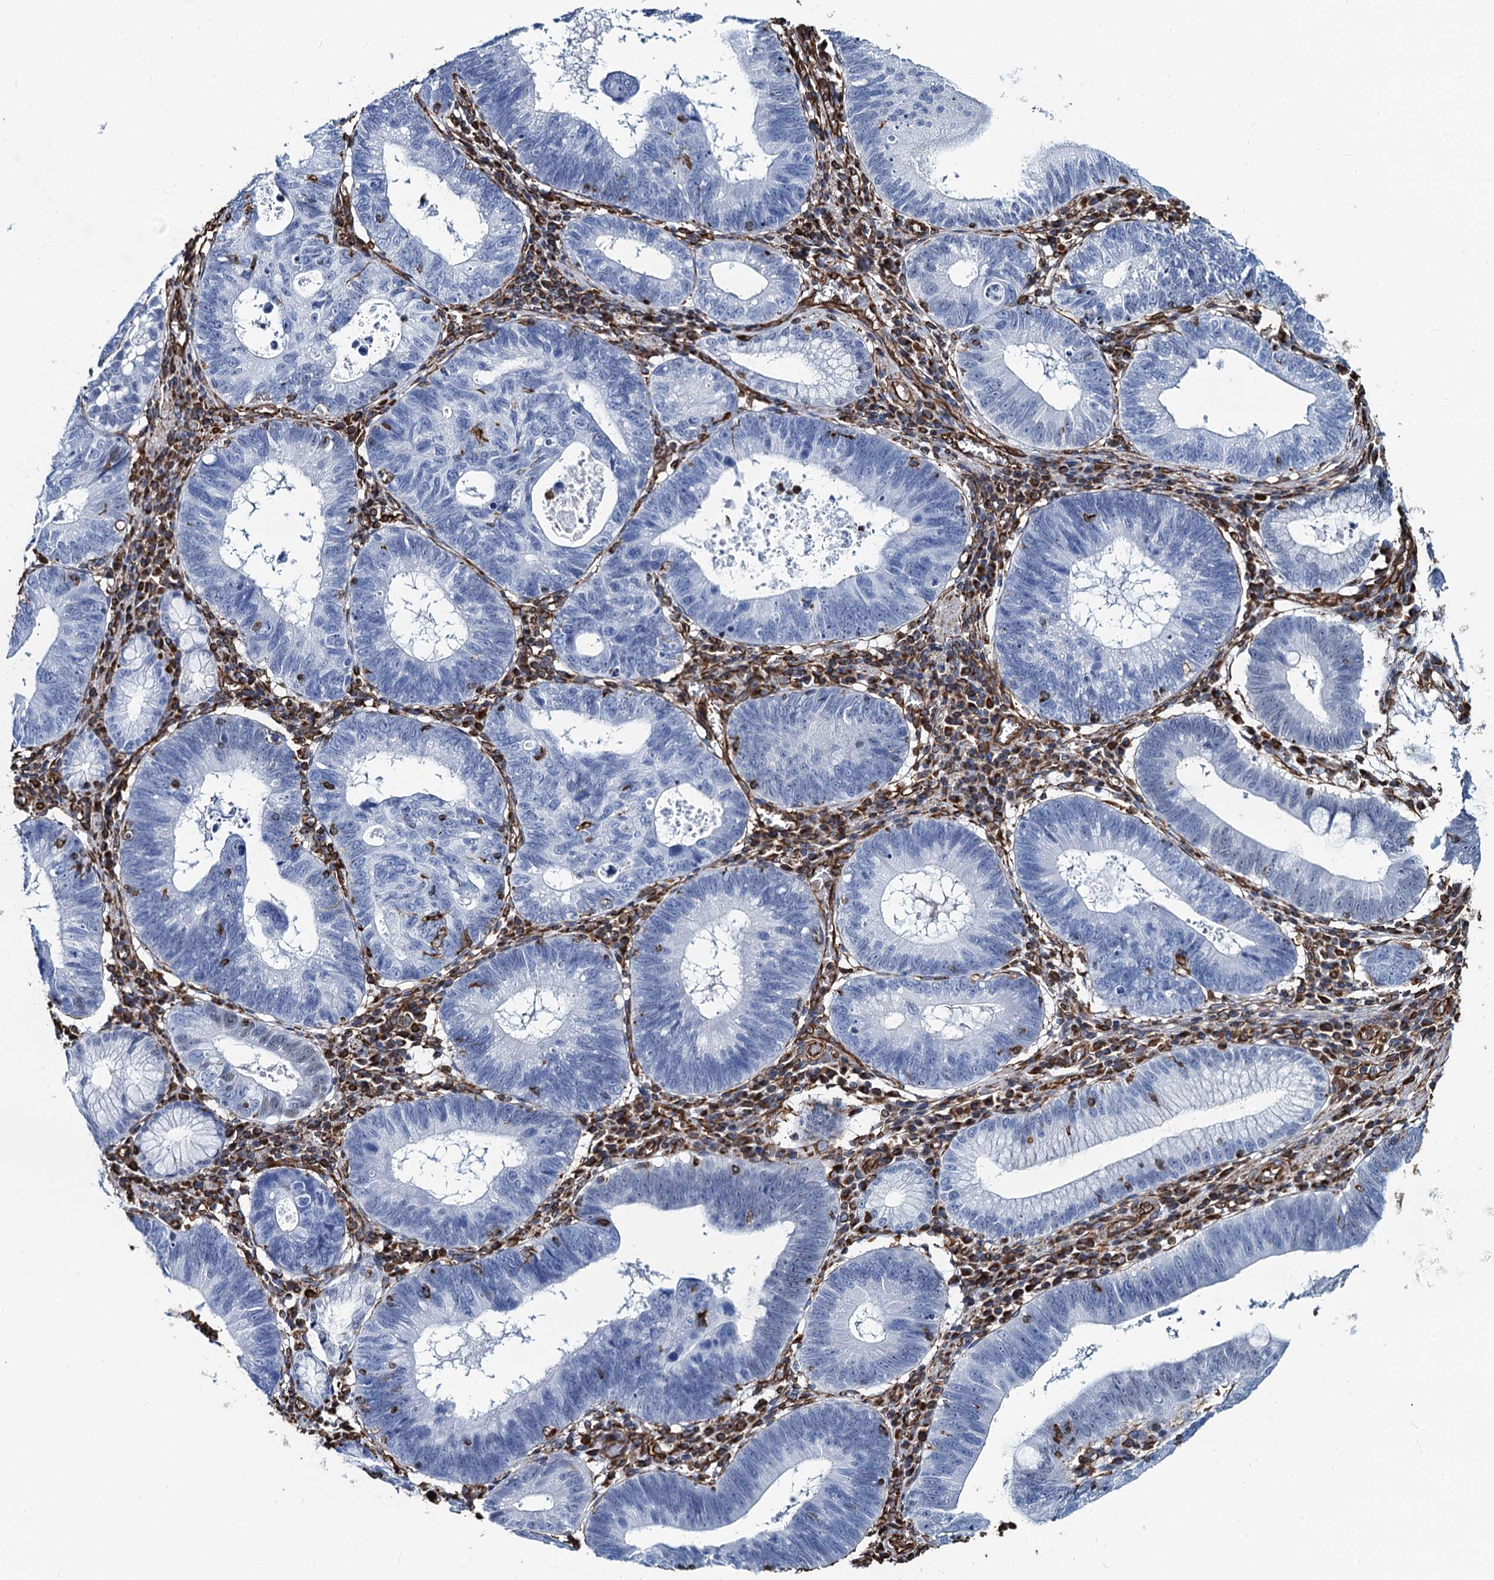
{"staining": {"intensity": "negative", "quantity": "none", "location": "none"}, "tissue": "stomach cancer", "cell_type": "Tumor cells", "image_type": "cancer", "snomed": [{"axis": "morphology", "description": "Adenocarcinoma, NOS"}, {"axis": "topography", "description": "Stomach"}], "caption": "Immunohistochemistry image of neoplastic tissue: adenocarcinoma (stomach) stained with DAB (3,3'-diaminobenzidine) reveals no significant protein positivity in tumor cells. The staining was performed using DAB (3,3'-diaminobenzidine) to visualize the protein expression in brown, while the nuclei were stained in blue with hematoxylin (Magnification: 20x).", "gene": "PGM2", "patient": {"sex": "male", "age": 59}}